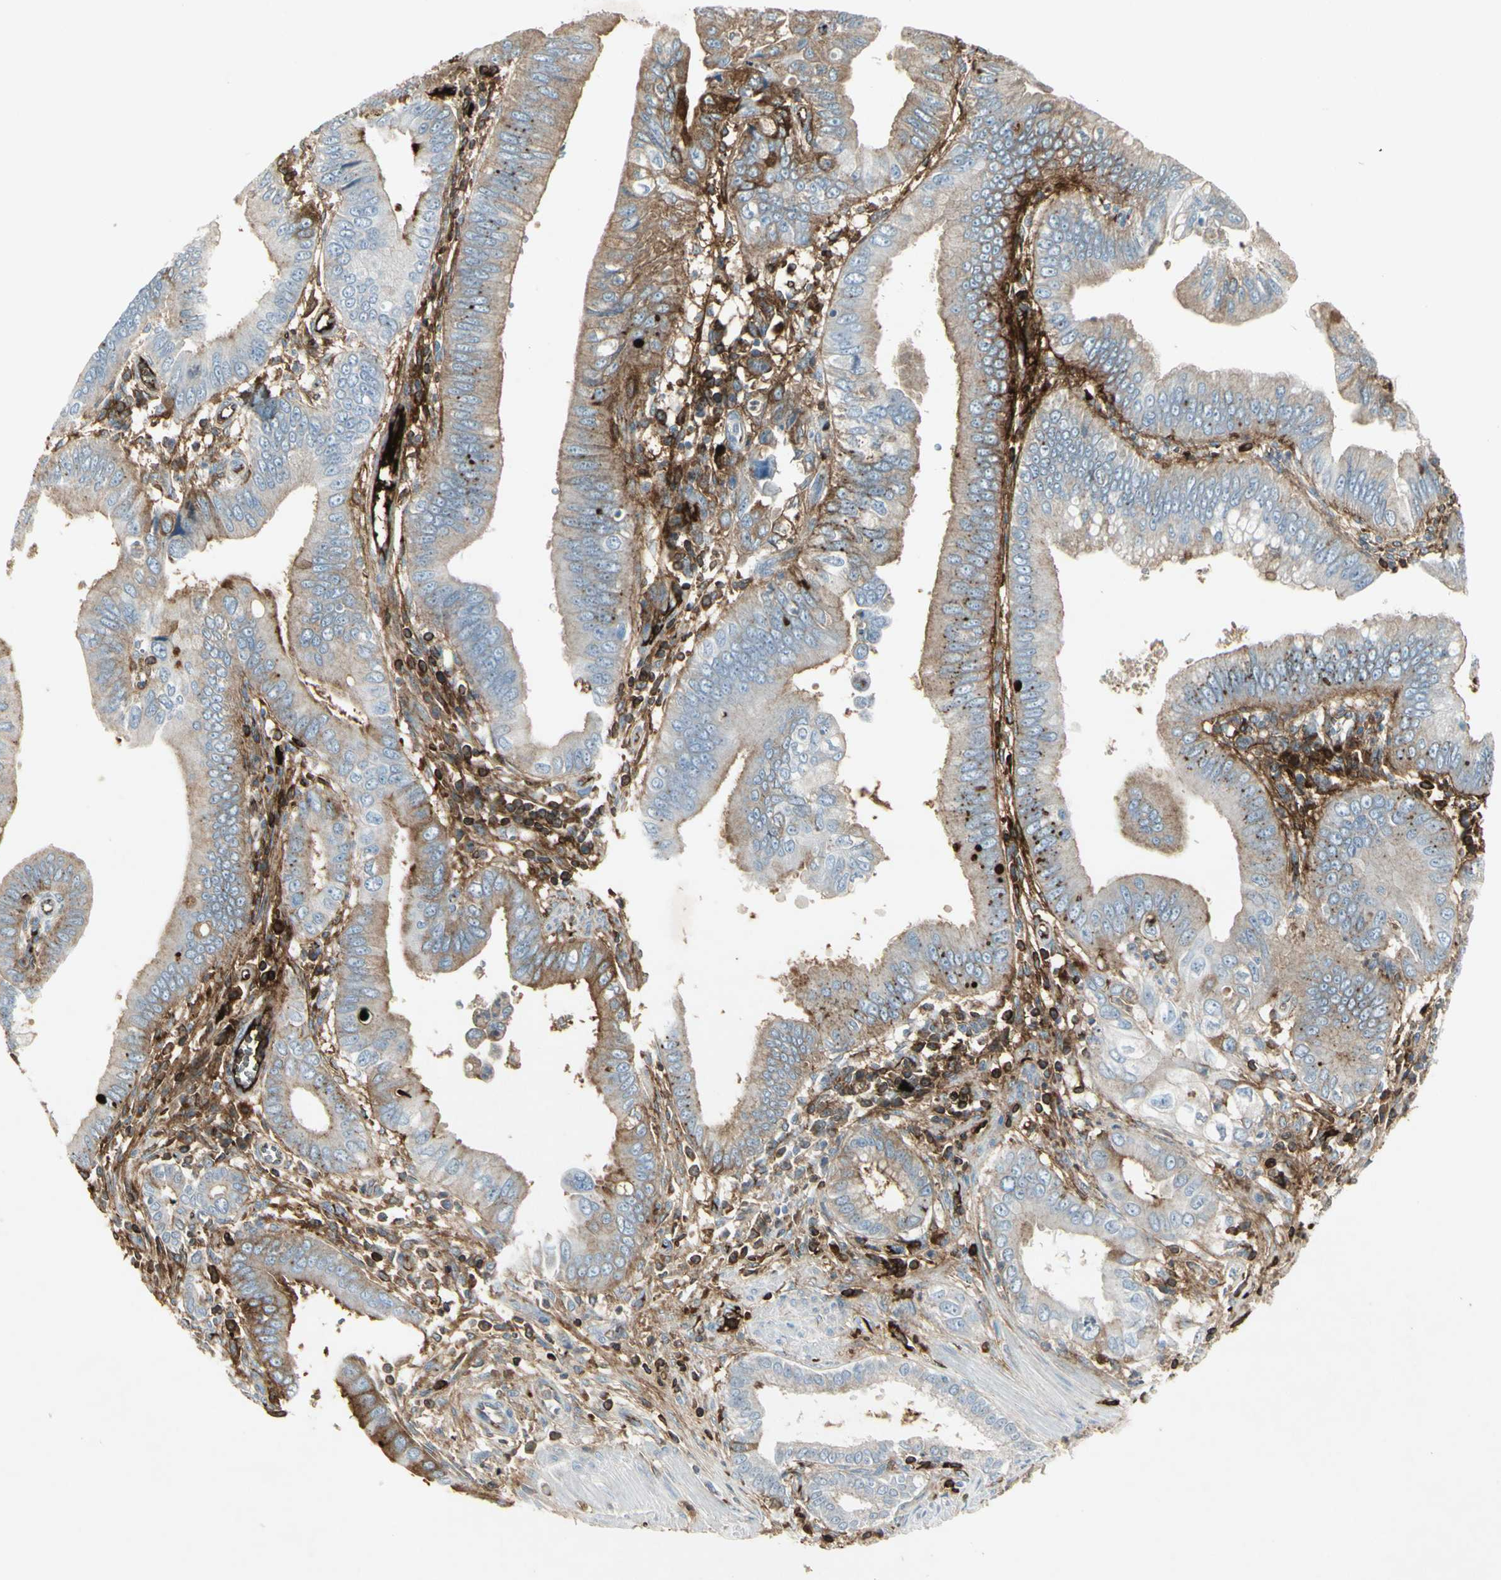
{"staining": {"intensity": "moderate", "quantity": "25%-75%", "location": "cytoplasmic/membranous"}, "tissue": "pancreatic cancer", "cell_type": "Tumor cells", "image_type": "cancer", "snomed": [{"axis": "morphology", "description": "Normal tissue, NOS"}, {"axis": "topography", "description": "Lymph node"}], "caption": "Immunohistochemical staining of pancreatic cancer displays medium levels of moderate cytoplasmic/membranous staining in approximately 25%-75% of tumor cells.", "gene": "IGHM", "patient": {"sex": "male", "age": 50}}